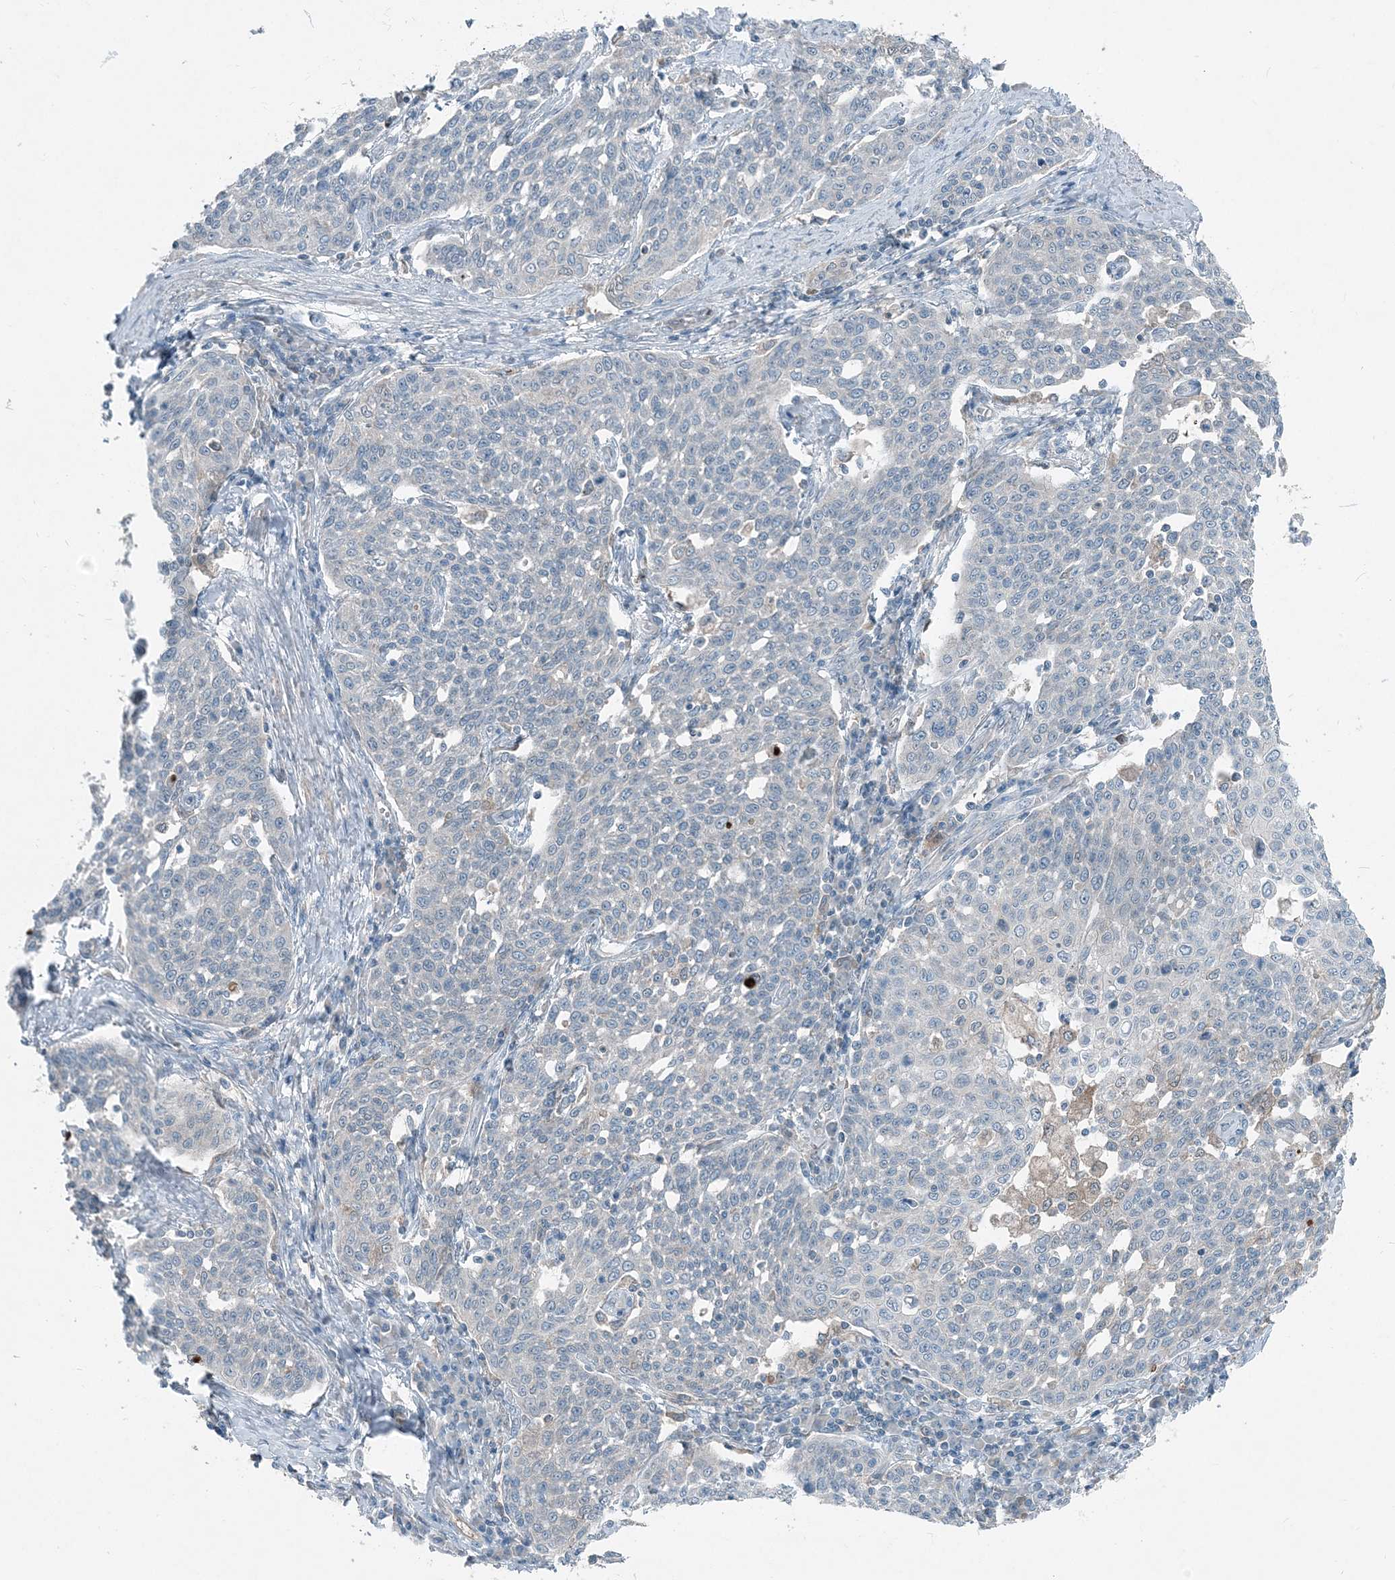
{"staining": {"intensity": "negative", "quantity": "none", "location": "none"}, "tissue": "cervical cancer", "cell_type": "Tumor cells", "image_type": "cancer", "snomed": [{"axis": "morphology", "description": "Squamous cell carcinoma, NOS"}, {"axis": "topography", "description": "Cervix"}], "caption": "High power microscopy photomicrograph of an immunohistochemistry (IHC) micrograph of squamous cell carcinoma (cervical), revealing no significant expression in tumor cells.", "gene": "ARMH1", "patient": {"sex": "female", "age": 34}}